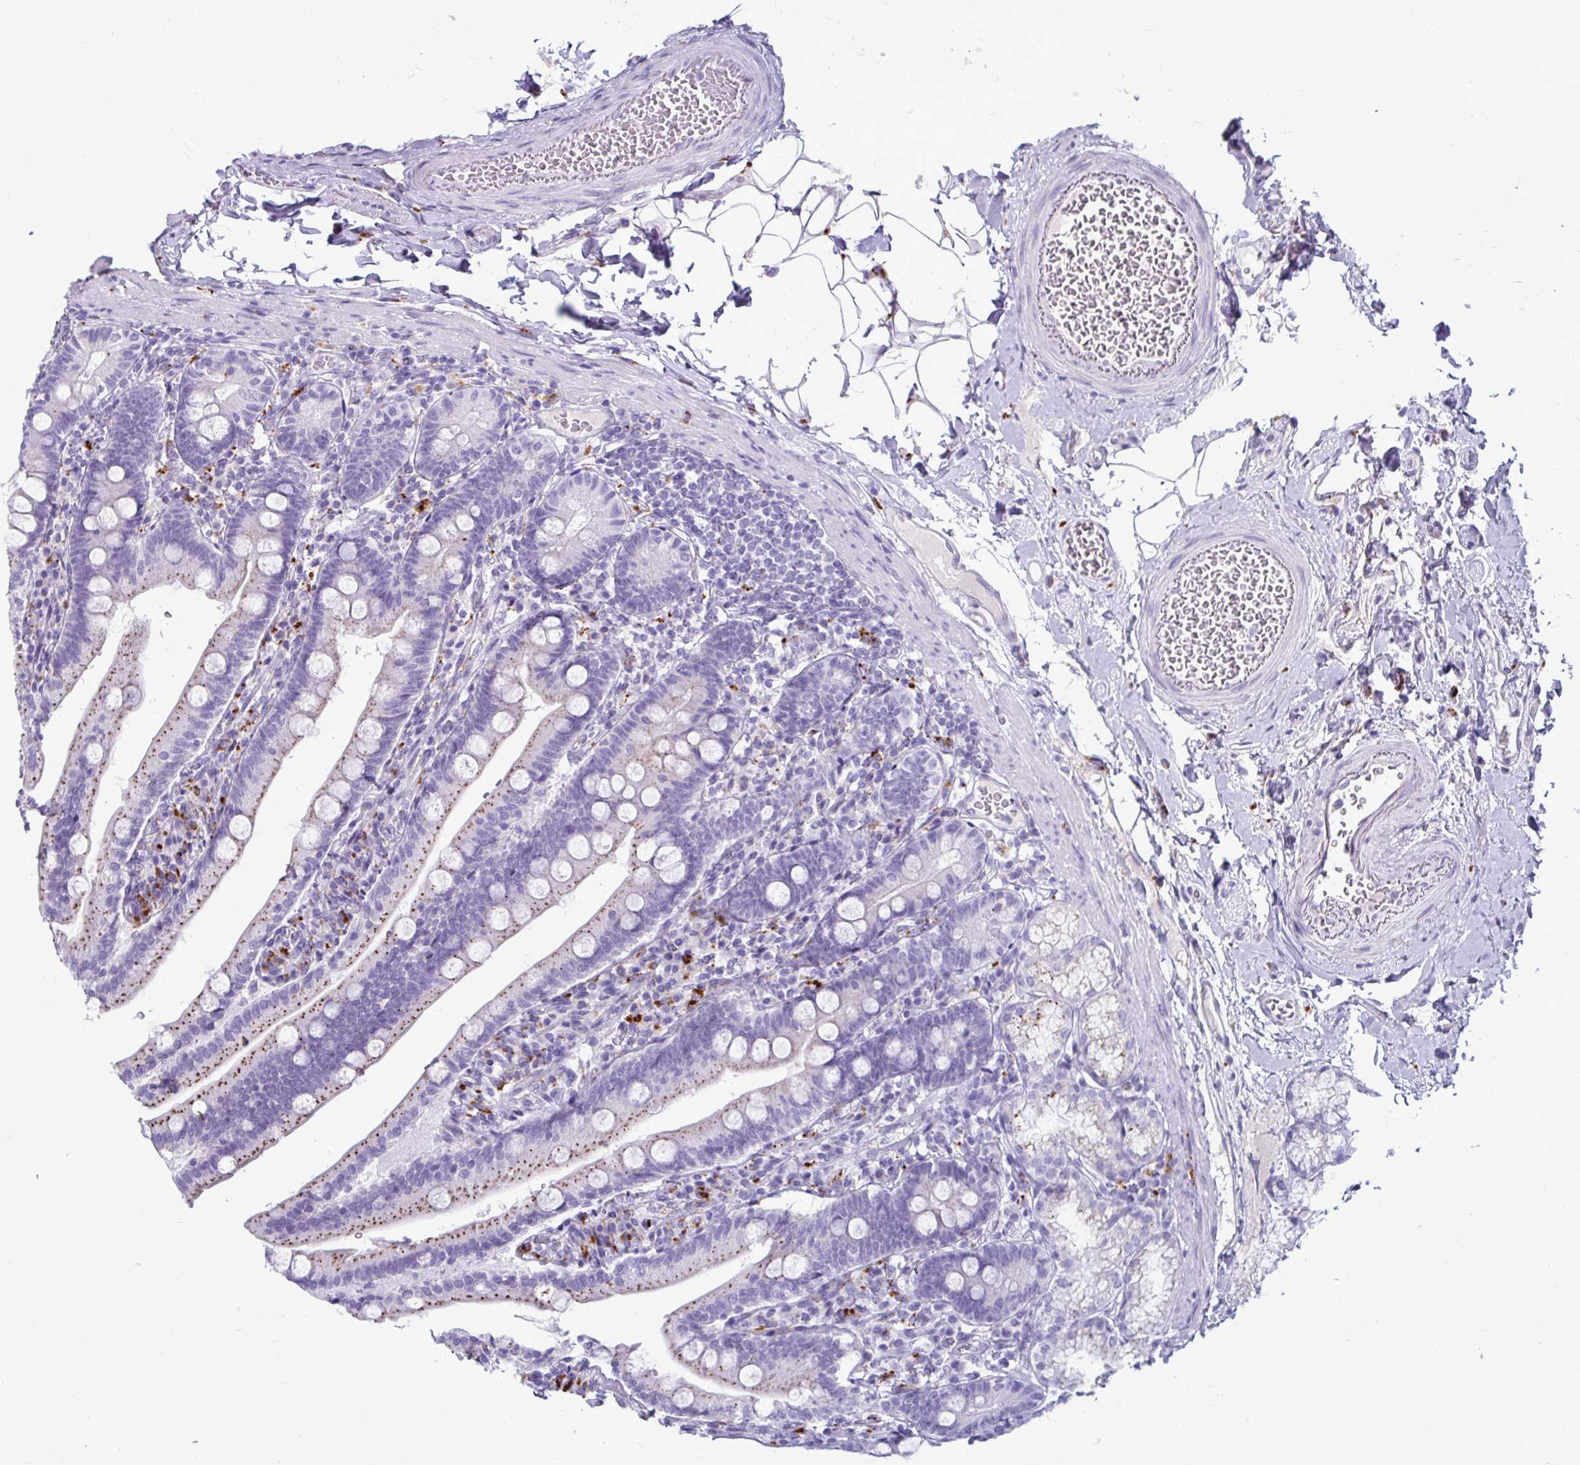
{"staining": {"intensity": "moderate", "quantity": "25%-75%", "location": "cytoplasmic/membranous"}, "tissue": "duodenum", "cell_type": "Glandular cells", "image_type": "normal", "snomed": [{"axis": "morphology", "description": "Normal tissue, NOS"}, {"axis": "topography", "description": "Duodenum"}], "caption": "IHC staining of unremarkable duodenum, which reveals medium levels of moderate cytoplasmic/membranous positivity in approximately 25%-75% of glandular cells indicating moderate cytoplasmic/membranous protein staining. The staining was performed using DAB (3,3'-diaminobenzidine) (brown) for protein detection and nuclei were counterstained in hematoxylin (blue).", "gene": "CTSZ", "patient": {"sex": "female", "age": 67}}